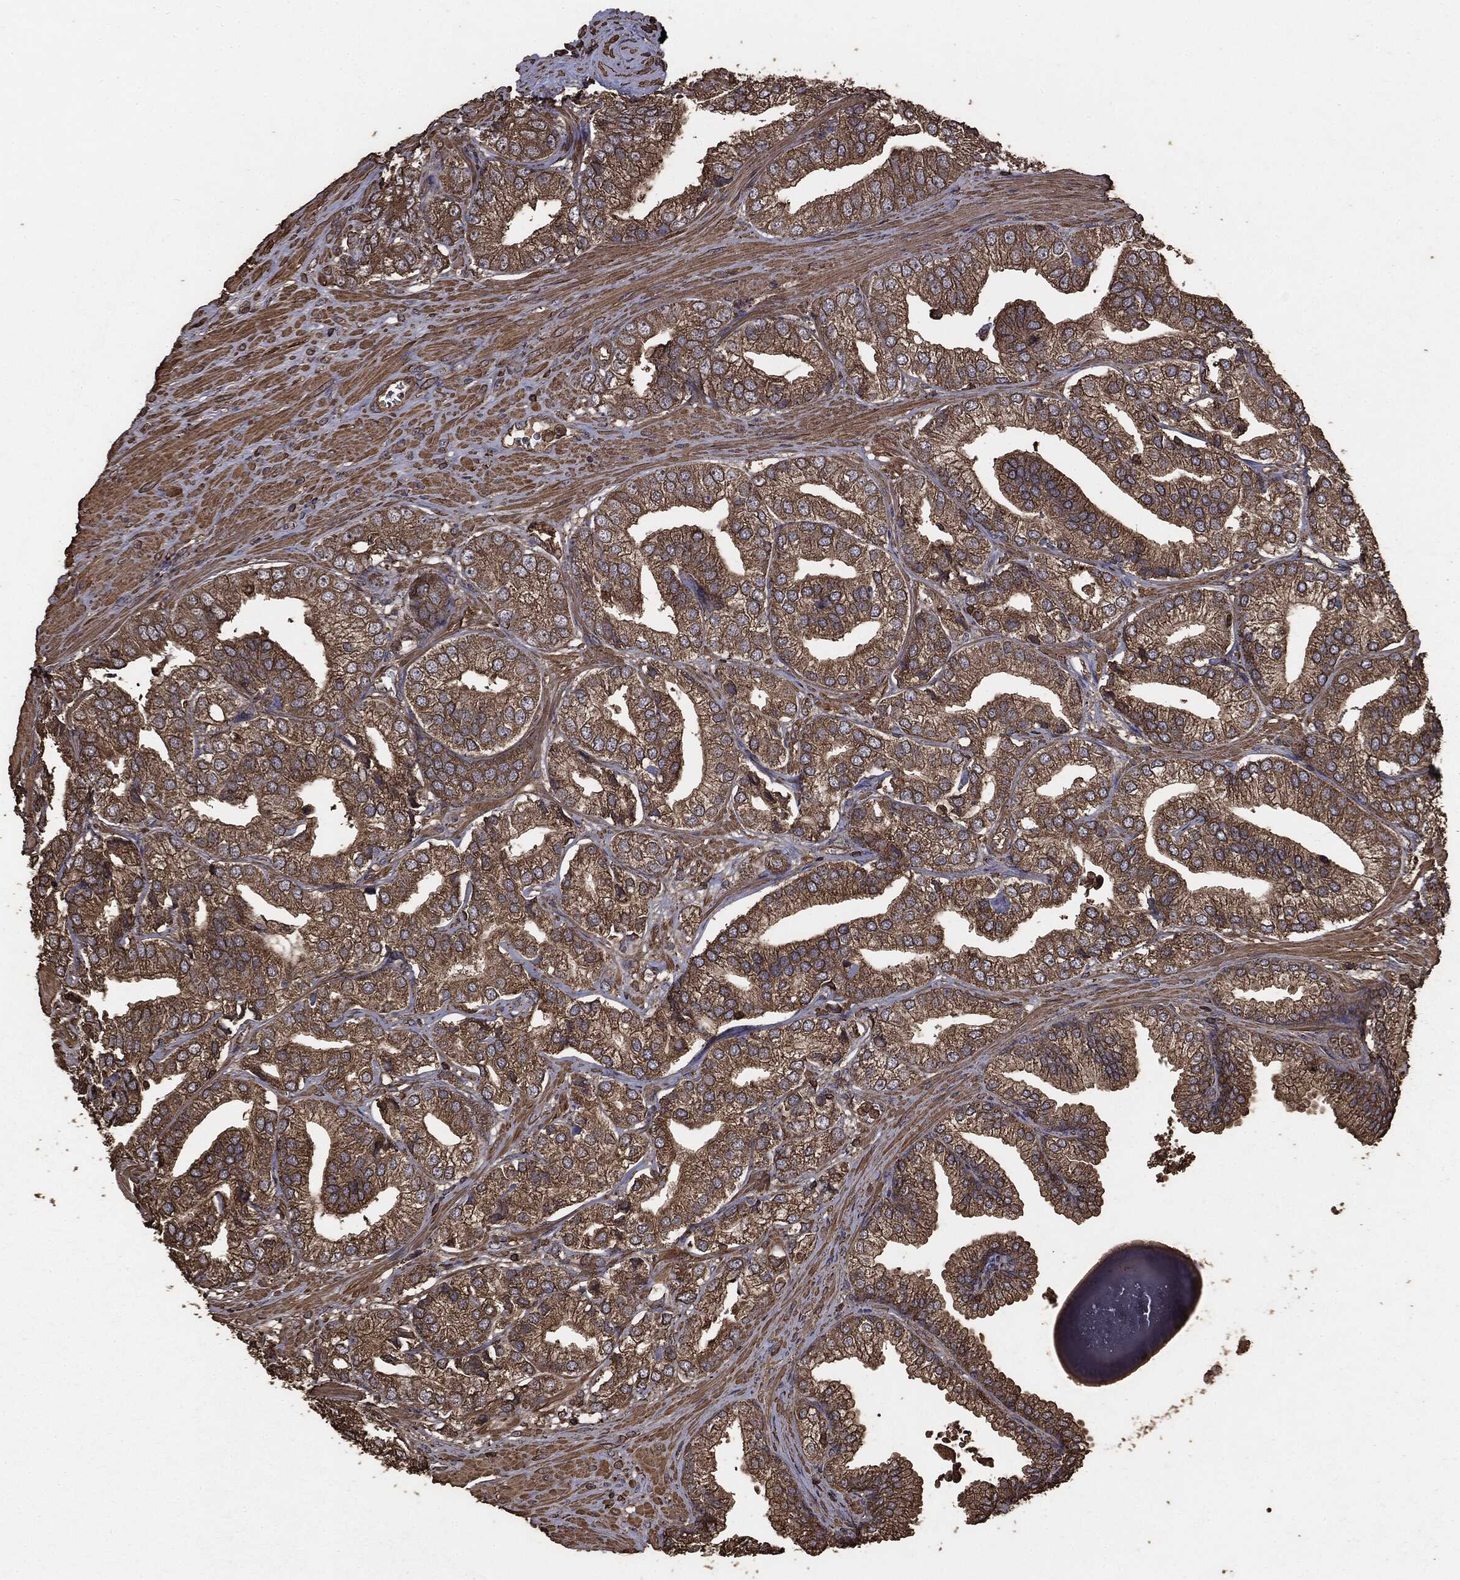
{"staining": {"intensity": "moderate", "quantity": ">75%", "location": "cytoplasmic/membranous"}, "tissue": "prostate cancer", "cell_type": "Tumor cells", "image_type": "cancer", "snomed": [{"axis": "morphology", "description": "Adenocarcinoma, High grade"}, {"axis": "topography", "description": "Prostate"}], "caption": "Prostate cancer (high-grade adenocarcinoma) stained with IHC shows moderate cytoplasmic/membranous expression in about >75% of tumor cells.", "gene": "MTOR", "patient": {"sex": "male", "age": 58}}